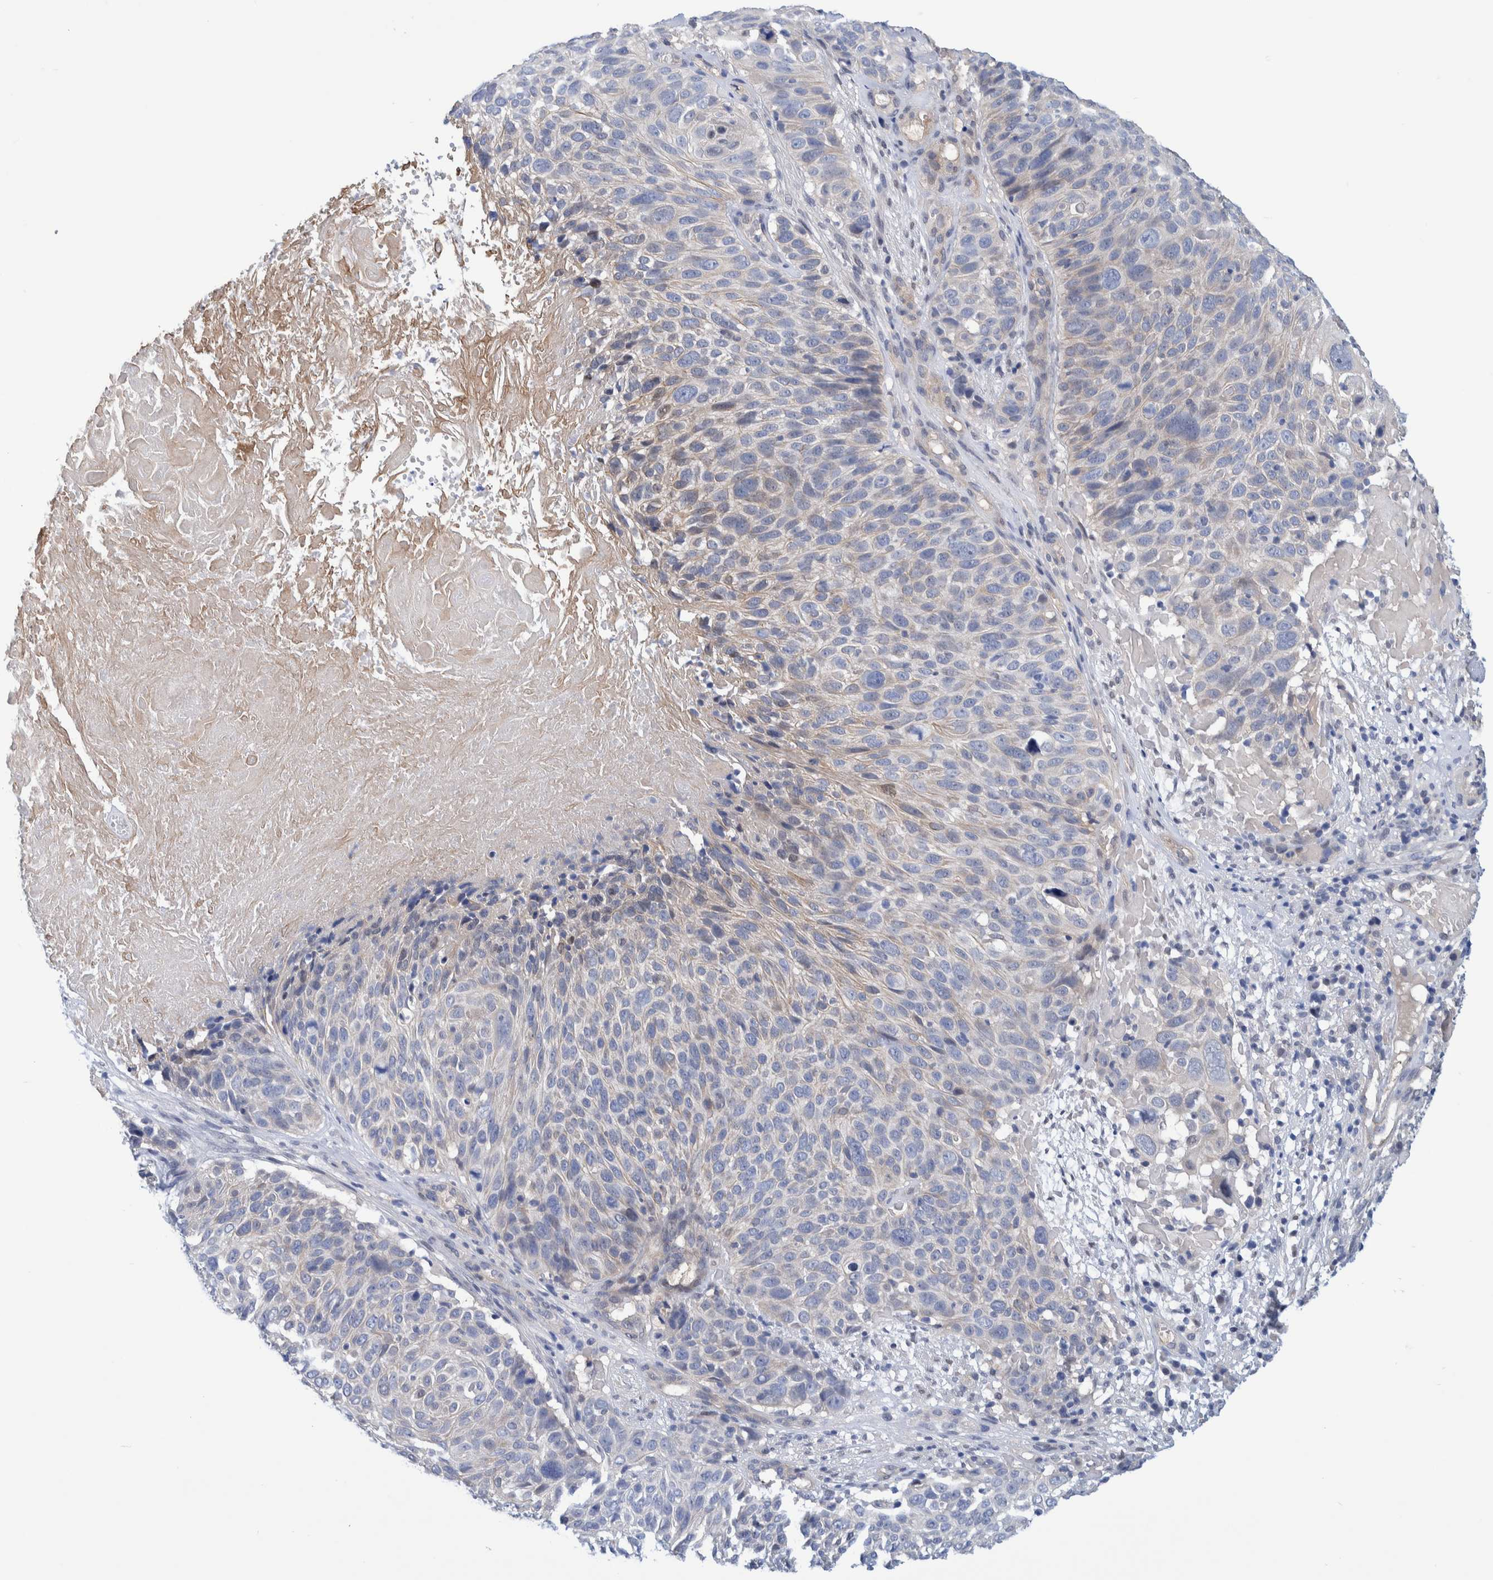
{"staining": {"intensity": "negative", "quantity": "none", "location": "none"}, "tissue": "cervical cancer", "cell_type": "Tumor cells", "image_type": "cancer", "snomed": [{"axis": "morphology", "description": "Squamous cell carcinoma, NOS"}, {"axis": "topography", "description": "Cervix"}], "caption": "Human squamous cell carcinoma (cervical) stained for a protein using immunohistochemistry (IHC) shows no positivity in tumor cells.", "gene": "PFAS", "patient": {"sex": "female", "age": 74}}